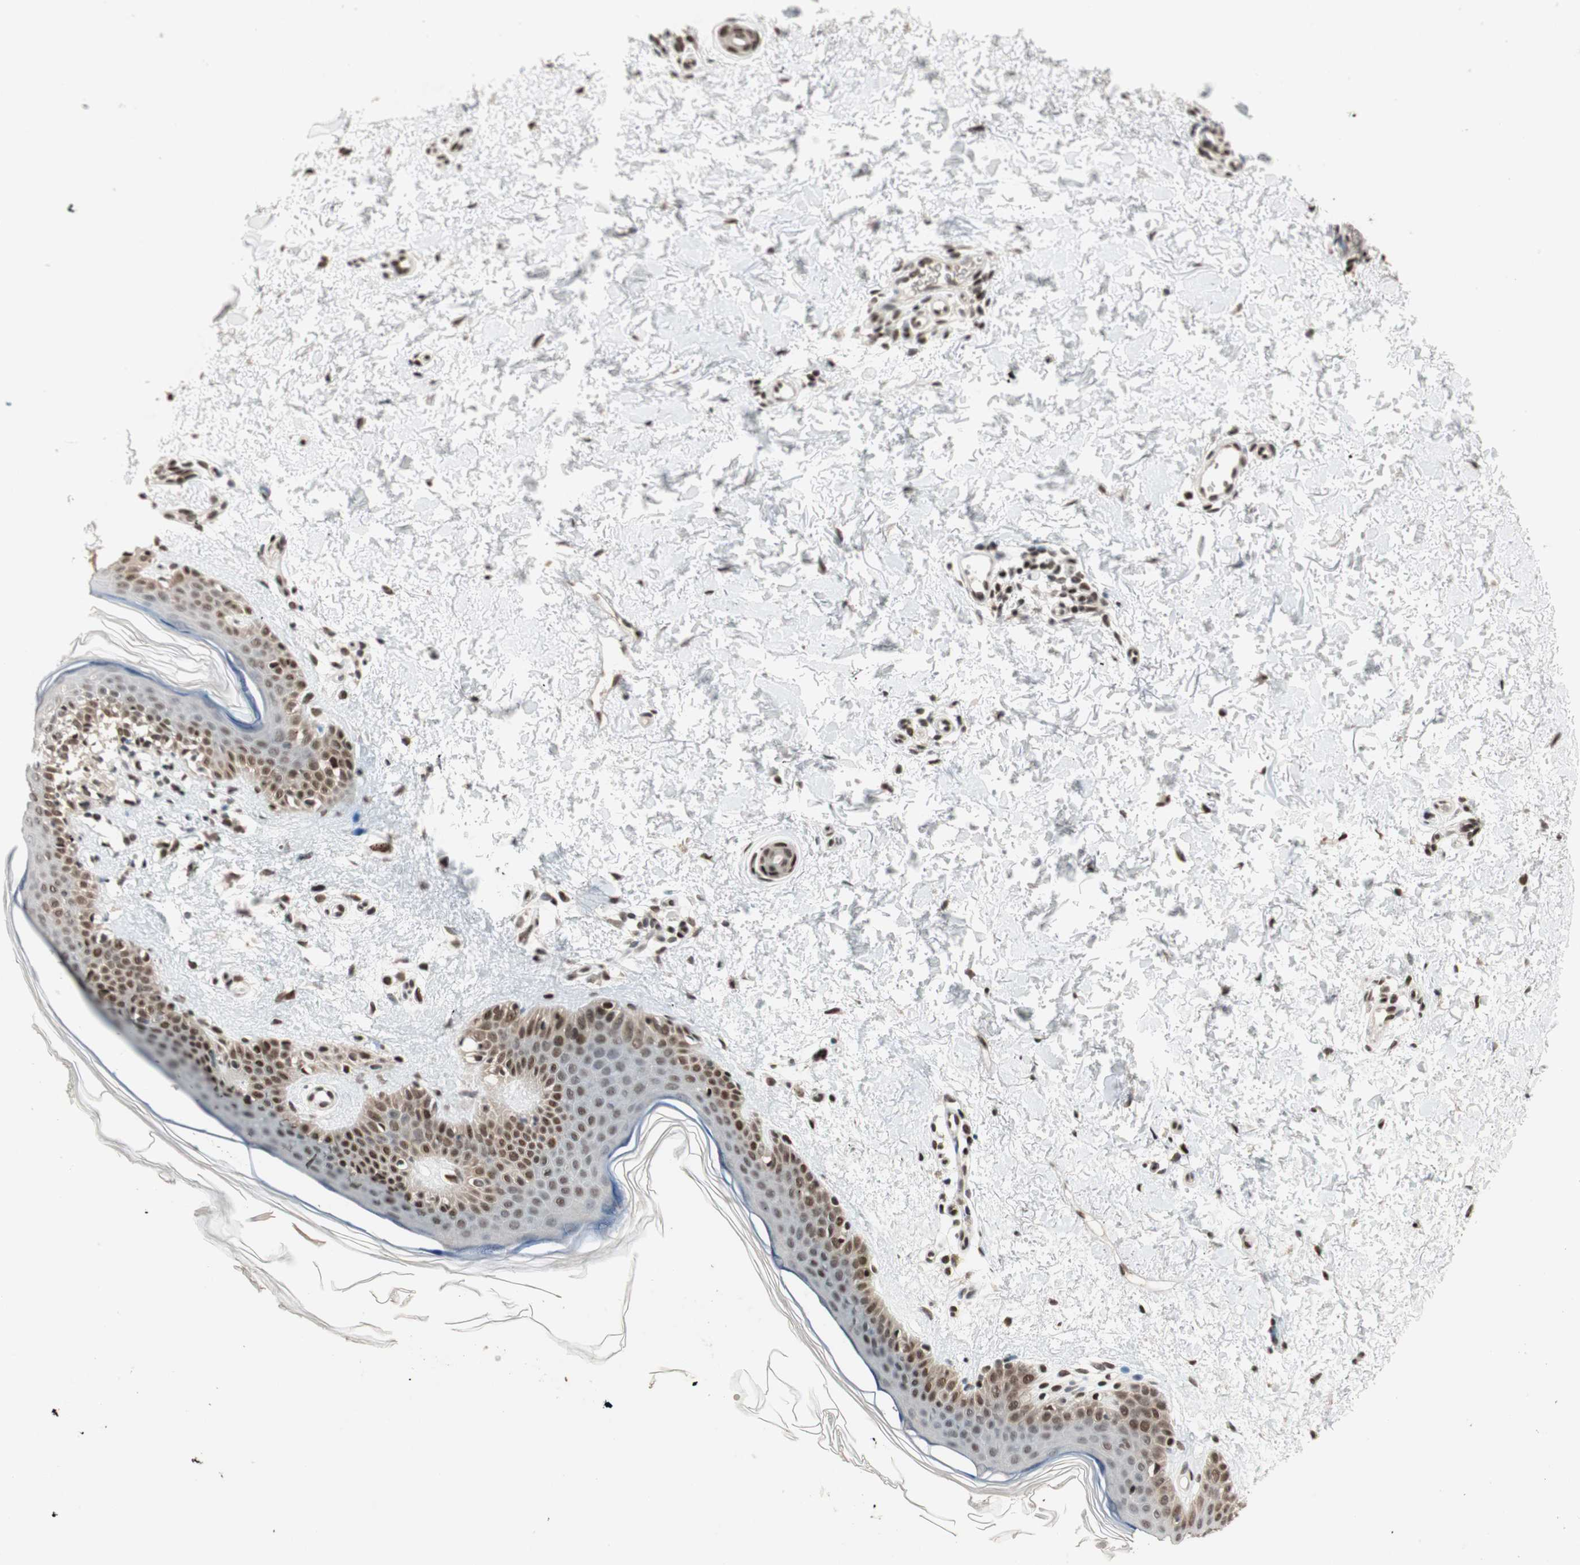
{"staining": {"intensity": "moderate", "quantity": ">75%", "location": "nuclear"}, "tissue": "skin", "cell_type": "Fibroblasts", "image_type": "normal", "snomed": [{"axis": "morphology", "description": "Normal tissue, NOS"}, {"axis": "topography", "description": "Skin"}], "caption": "IHC photomicrograph of normal skin: skin stained using immunohistochemistry (IHC) shows medium levels of moderate protein expression localized specifically in the nuclear of fibroblasts, appearing as a nuclear brown color.", "gene": "MDC1", "patient": {"sex": "female", "age": 56}}